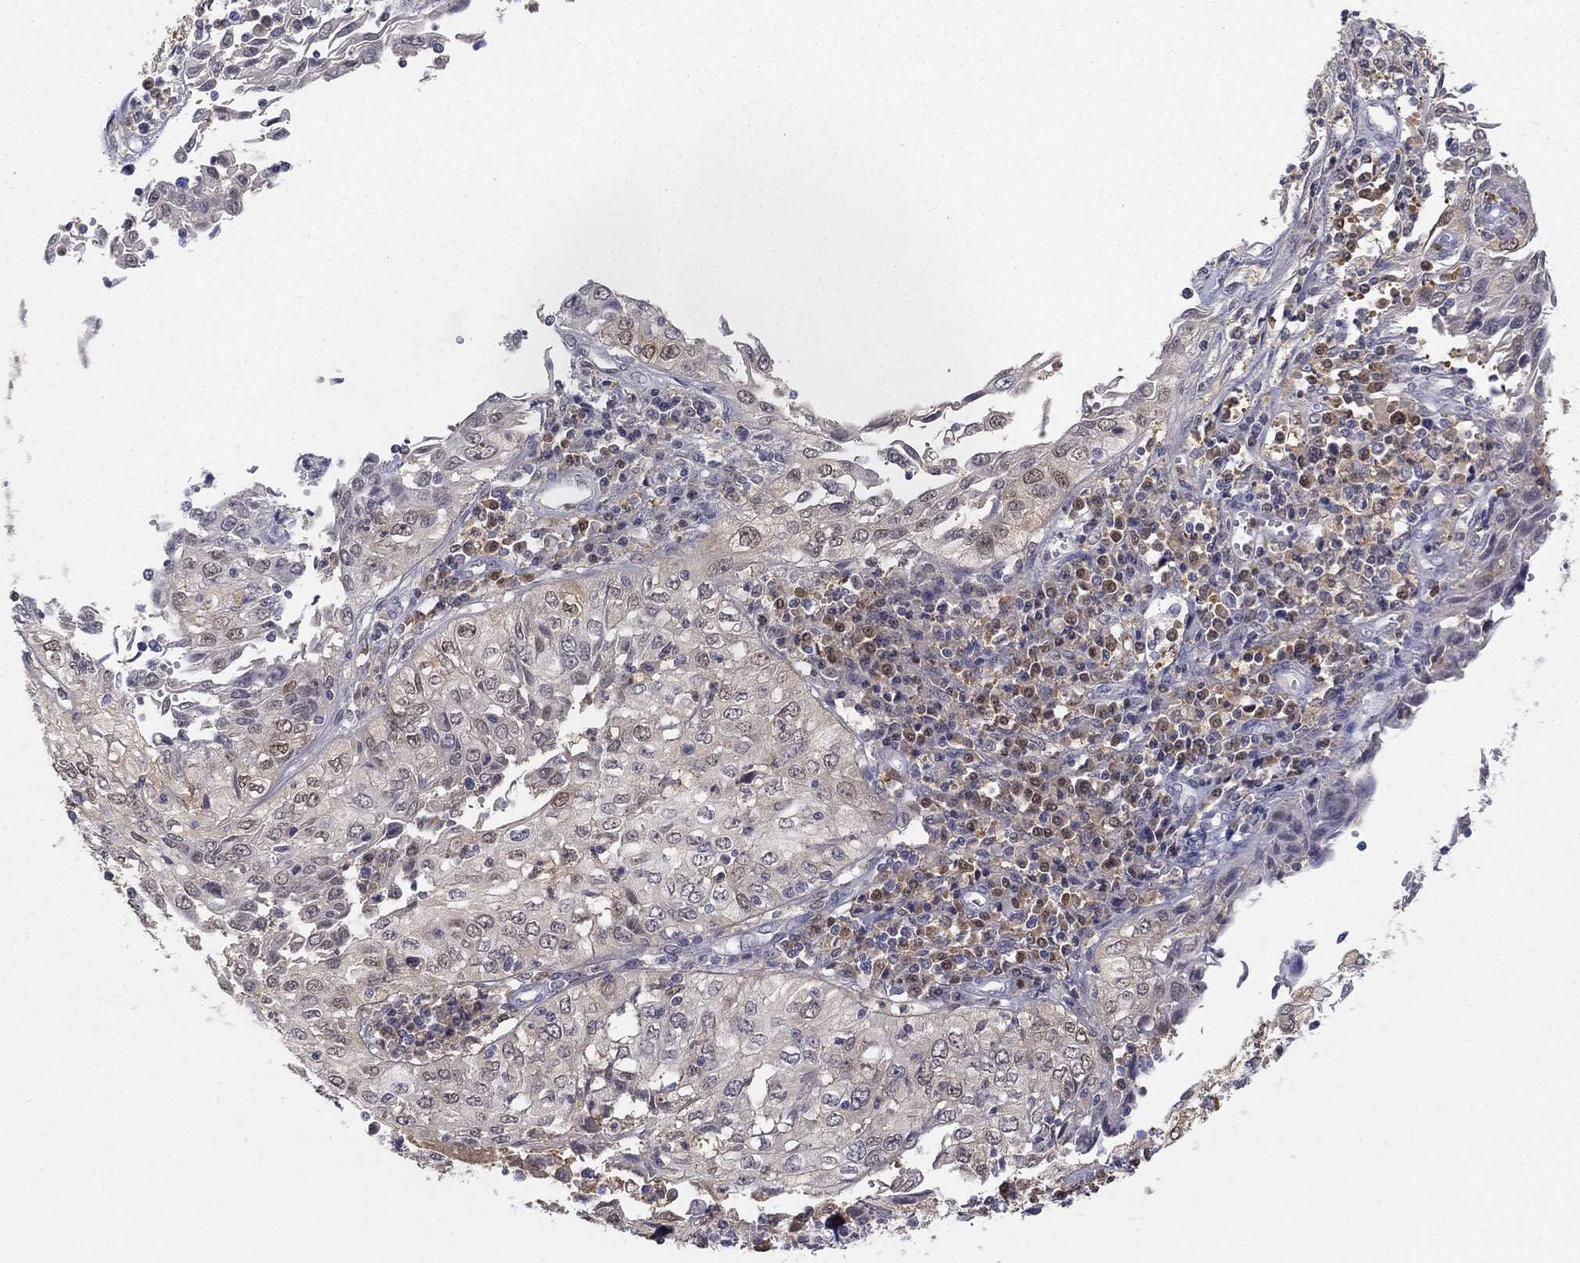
{"staining": {"intensity": "weak", "quantity": "25%-75%", "location": "cytoplasmic/membranous,nuclear"}, "tissue": "cervical cancer", "cell_type": "Tumor cells", "image_type": "cancer", "snomed": [{"axis": "morphology", "description": "Squamous cell carcinoma, NOS"}, {"axis": "topography", "description": "Cervix"}], "caption": "Squamous cell carcinoma (cervical) stained with immunohistochemistry reveals weak cytoplasmic/membranous and nuclear expression in about 25%-75% of tumor cells.", "gene": "PDXK", "patient": {"sex": "female", "age": 24}}